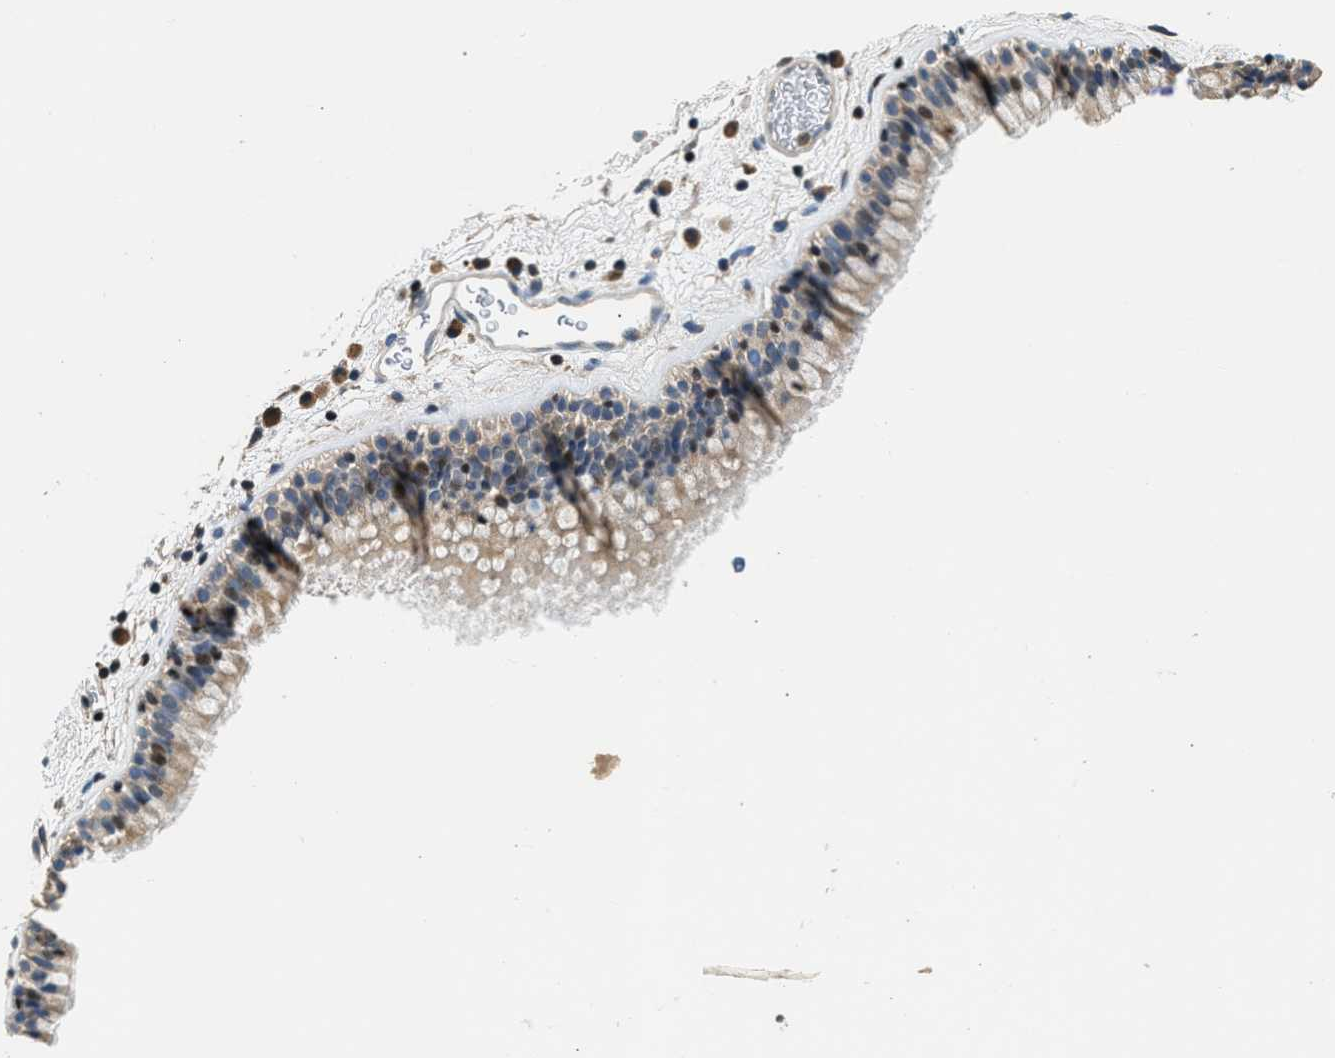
{"staining": {"intensity": "weak", "quantity": "25%-75%", "location": "cytoplasmic/membranous,nuclear"}, "tissue": "nasopharynx", "cell_type": "Respiratory epithelial cells", "image_type": "normal", "snomed": [{"axis": "morphology", "description": "Normal tissue, NOS"}, {"axis": "morphology", "description": "Inflammation, NOS"}, {"axis": "topography", "description": "Nasopharynx"}], "caption": "Immunohistochemistry (DAB) staining of normal human nasopharynx demonstrates weak cytoplasmic/membranous,nuclear protein expression in approximately 25%-75% of respiratory epithelial cells.", "gene": "TOX", "patient": {"sex": "male", "age": 48}}